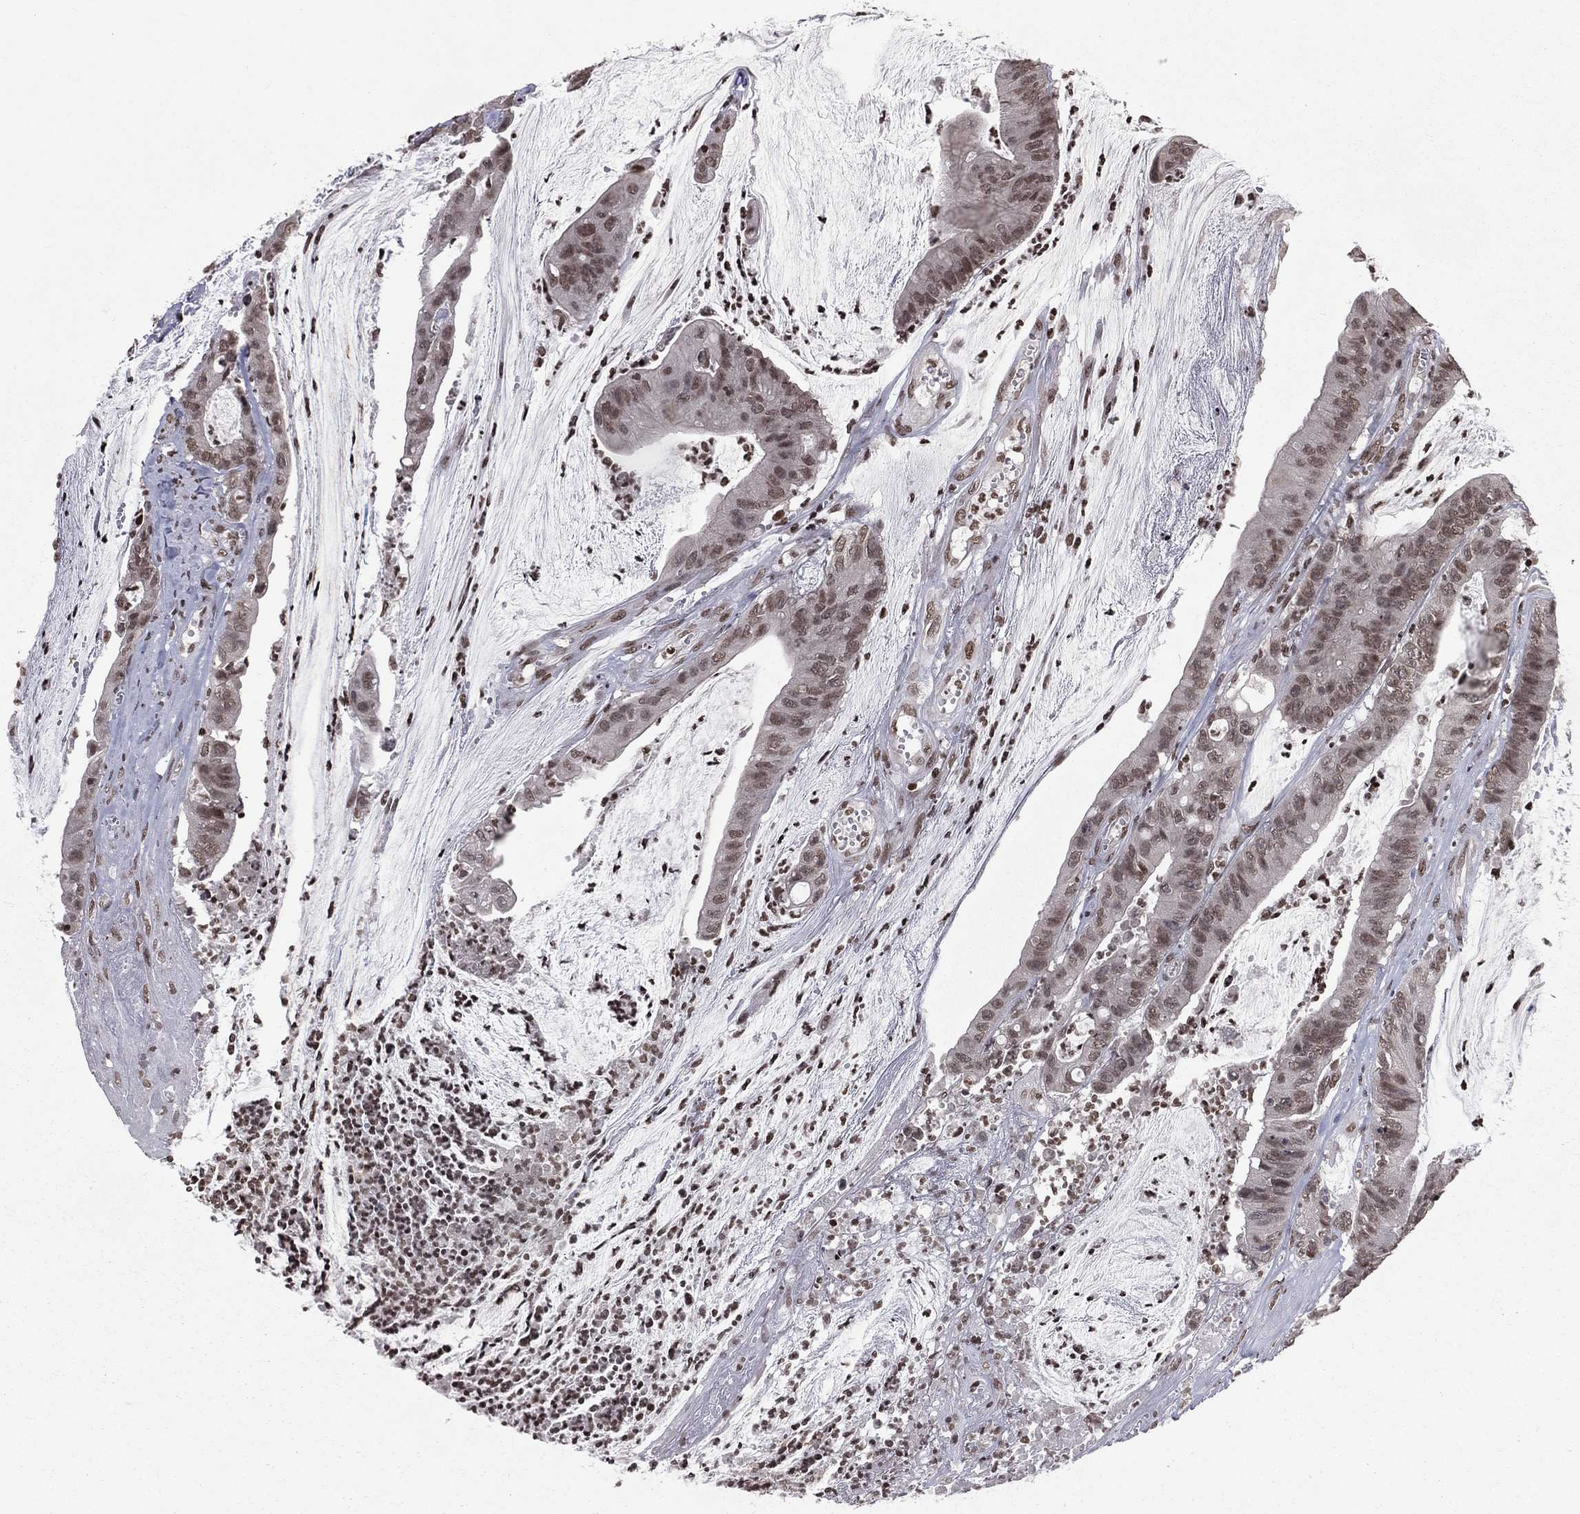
{"staining": {"intensity": "weak", "quantity": ">75%", "location": "nuclear"}, "tissue": "colorectal cancer", "cell_type": "Tumor cells", "image_type": "cancer", "snomed": [{"axis": "morphology", "description": "Adenocarcinoma, NOS"}, {"axis": "topography", "description": "Colon"}], "caption": "Colorectal cancer (adenocarcinoma) stained with a protein marker reveals weak staining in tumor cells.", "gene": "RFX7", "patient": {"sex": "female", "age": 69}}